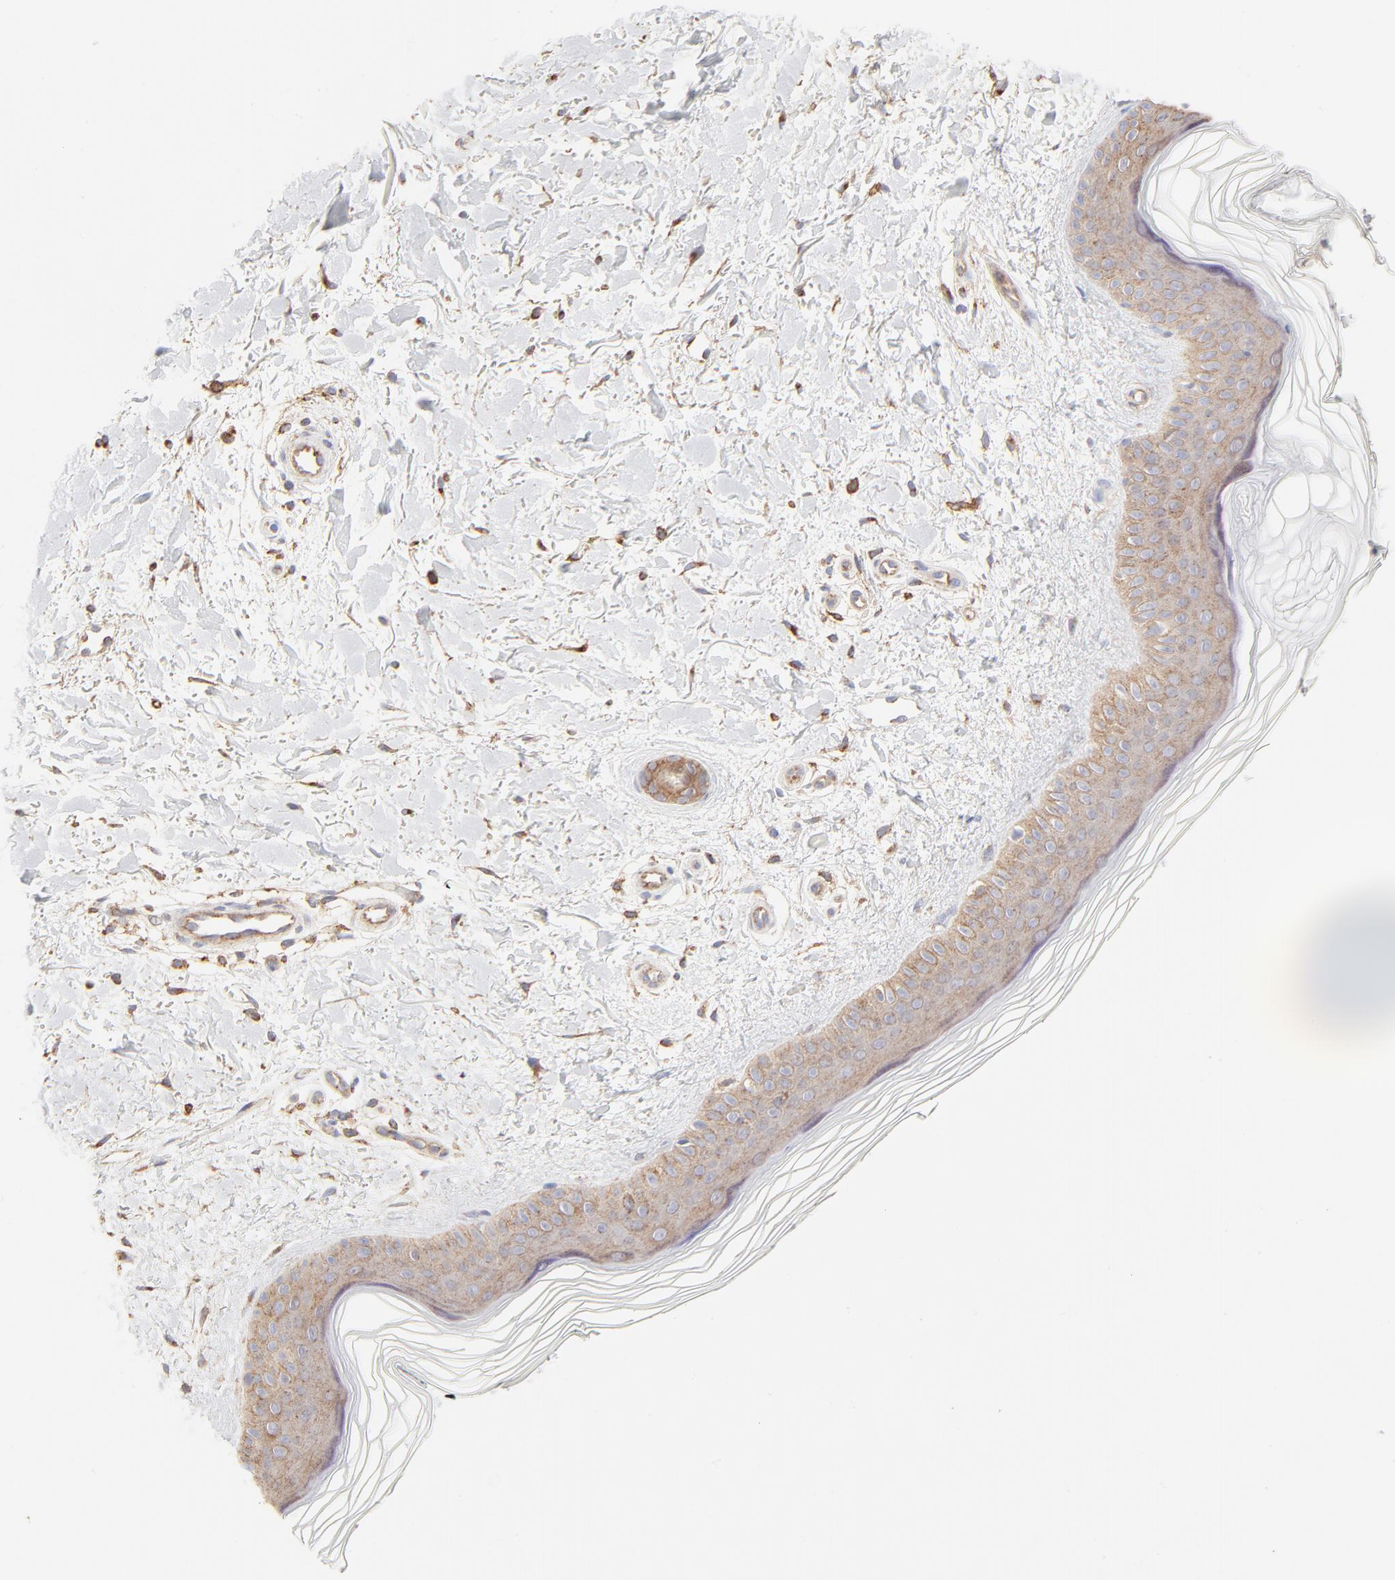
{"staining": {"intensity": "moderate", "quantity": "25%-75%", "location": "cytoplasmic/membranous"}, "tissue": "skin", "cell_type": "Fibroblasts", "image_type": "normal", "snomed": [{"axis": "morphology", "description": "Normal tissue, NOS"}, {"axis": "topography", "description": "Skin"}], "caption": "Brown immunohistochemical staining in normal human skin reveals moderate cytoplasmic/membranous positivity in about 25%-75% of fibroblasts.", "gene": "CLTB", "patient": {"sex": "female", "age": 19}}